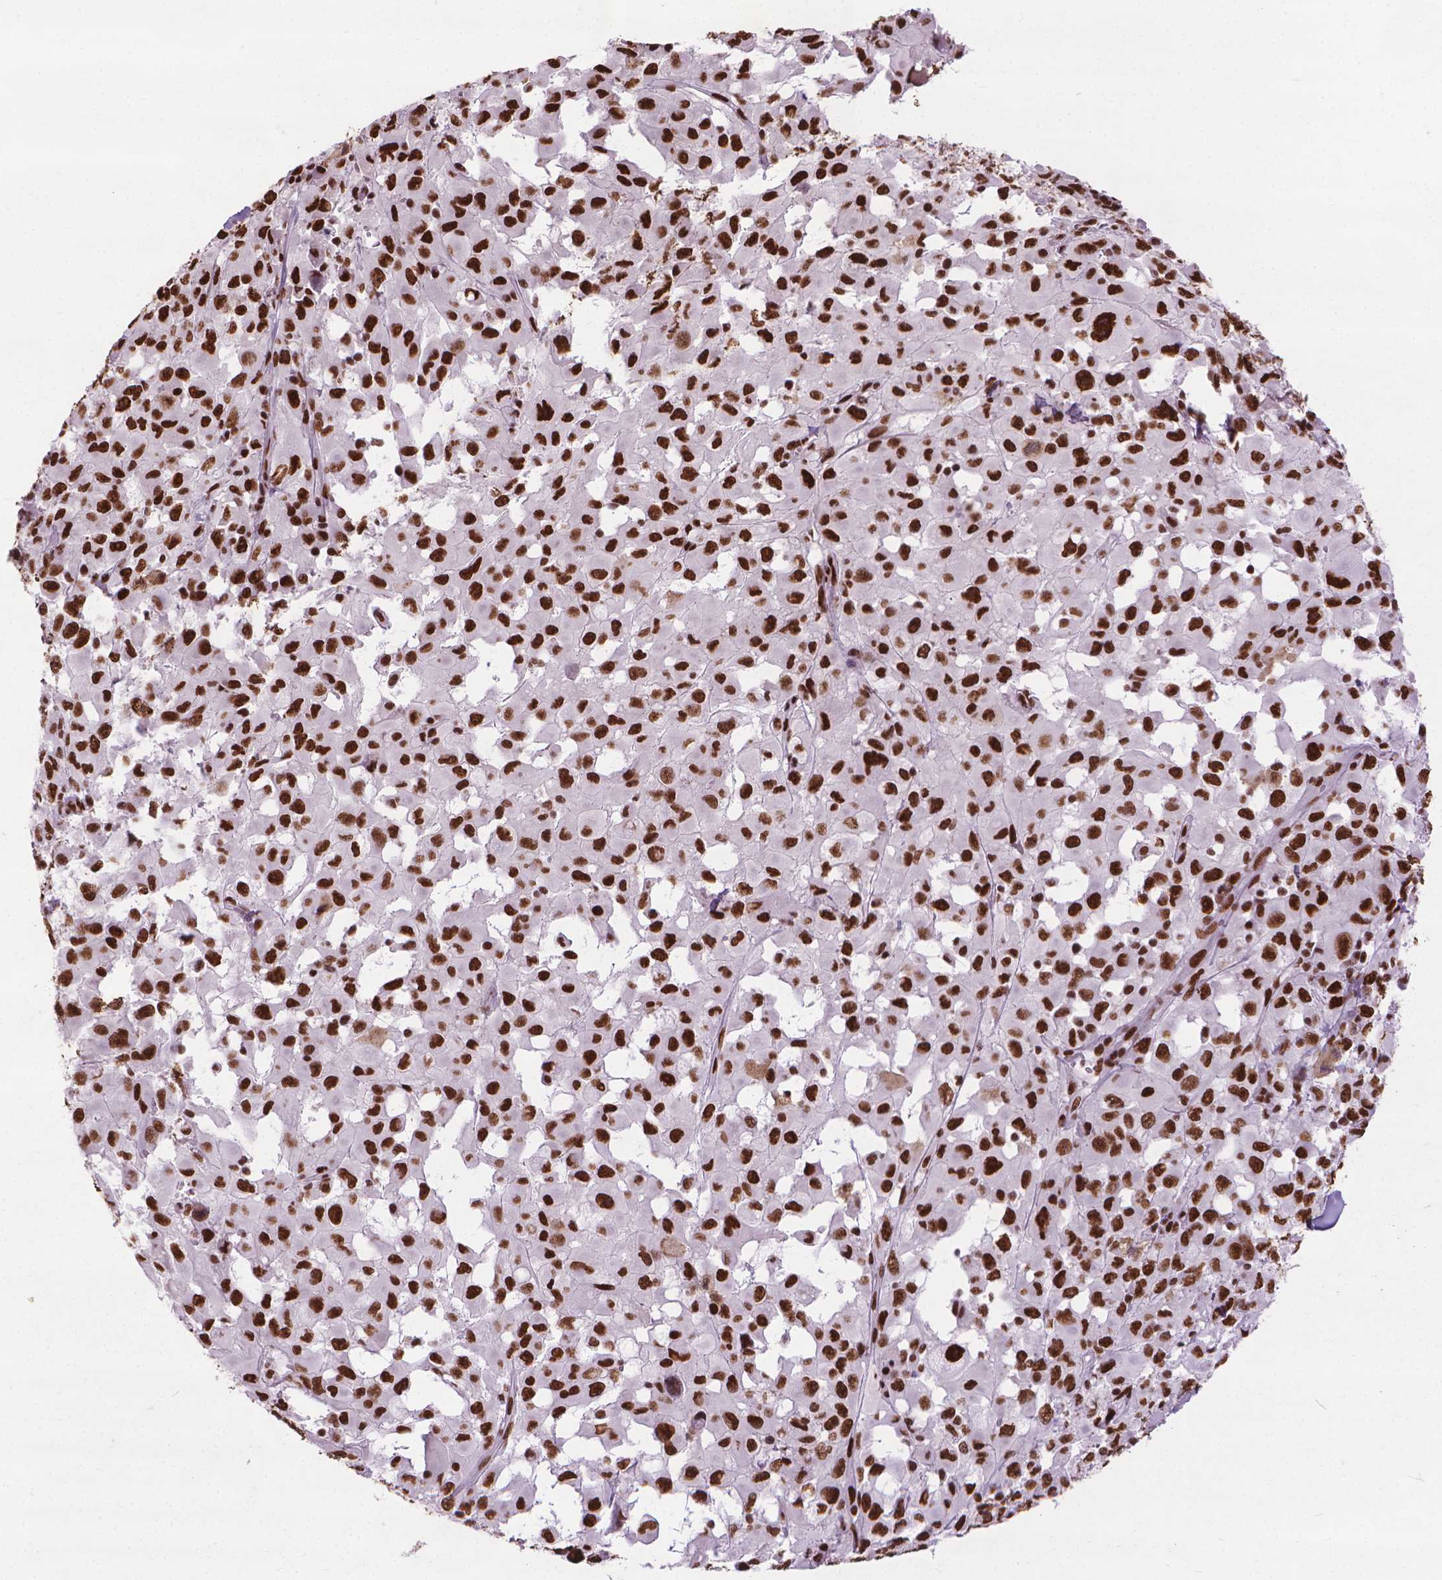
{"staining": {"intensity": "strong", "quantity": ">75%", "location": "nuclear"}, "tissue": "melanoma", "cell_type": "Tumor cells", "image_type": "cancer", "snomed": [{"axis": "morphology", "description": "Malignant melanoma, Metastatic site"}, {"axis": "topography", "description": "Lymph node"}], "caption": "Immunohistochemistry (IHC) (DAB) staining of melanoma demonstrates strong nuclear protein expression in approximately >75% of tumor cells. Immunohistochemistry stains the protein in brown and the nuclei are stained blue.", "gene": "AKAP8", "patient": {"sex": "male", "age": 50}}